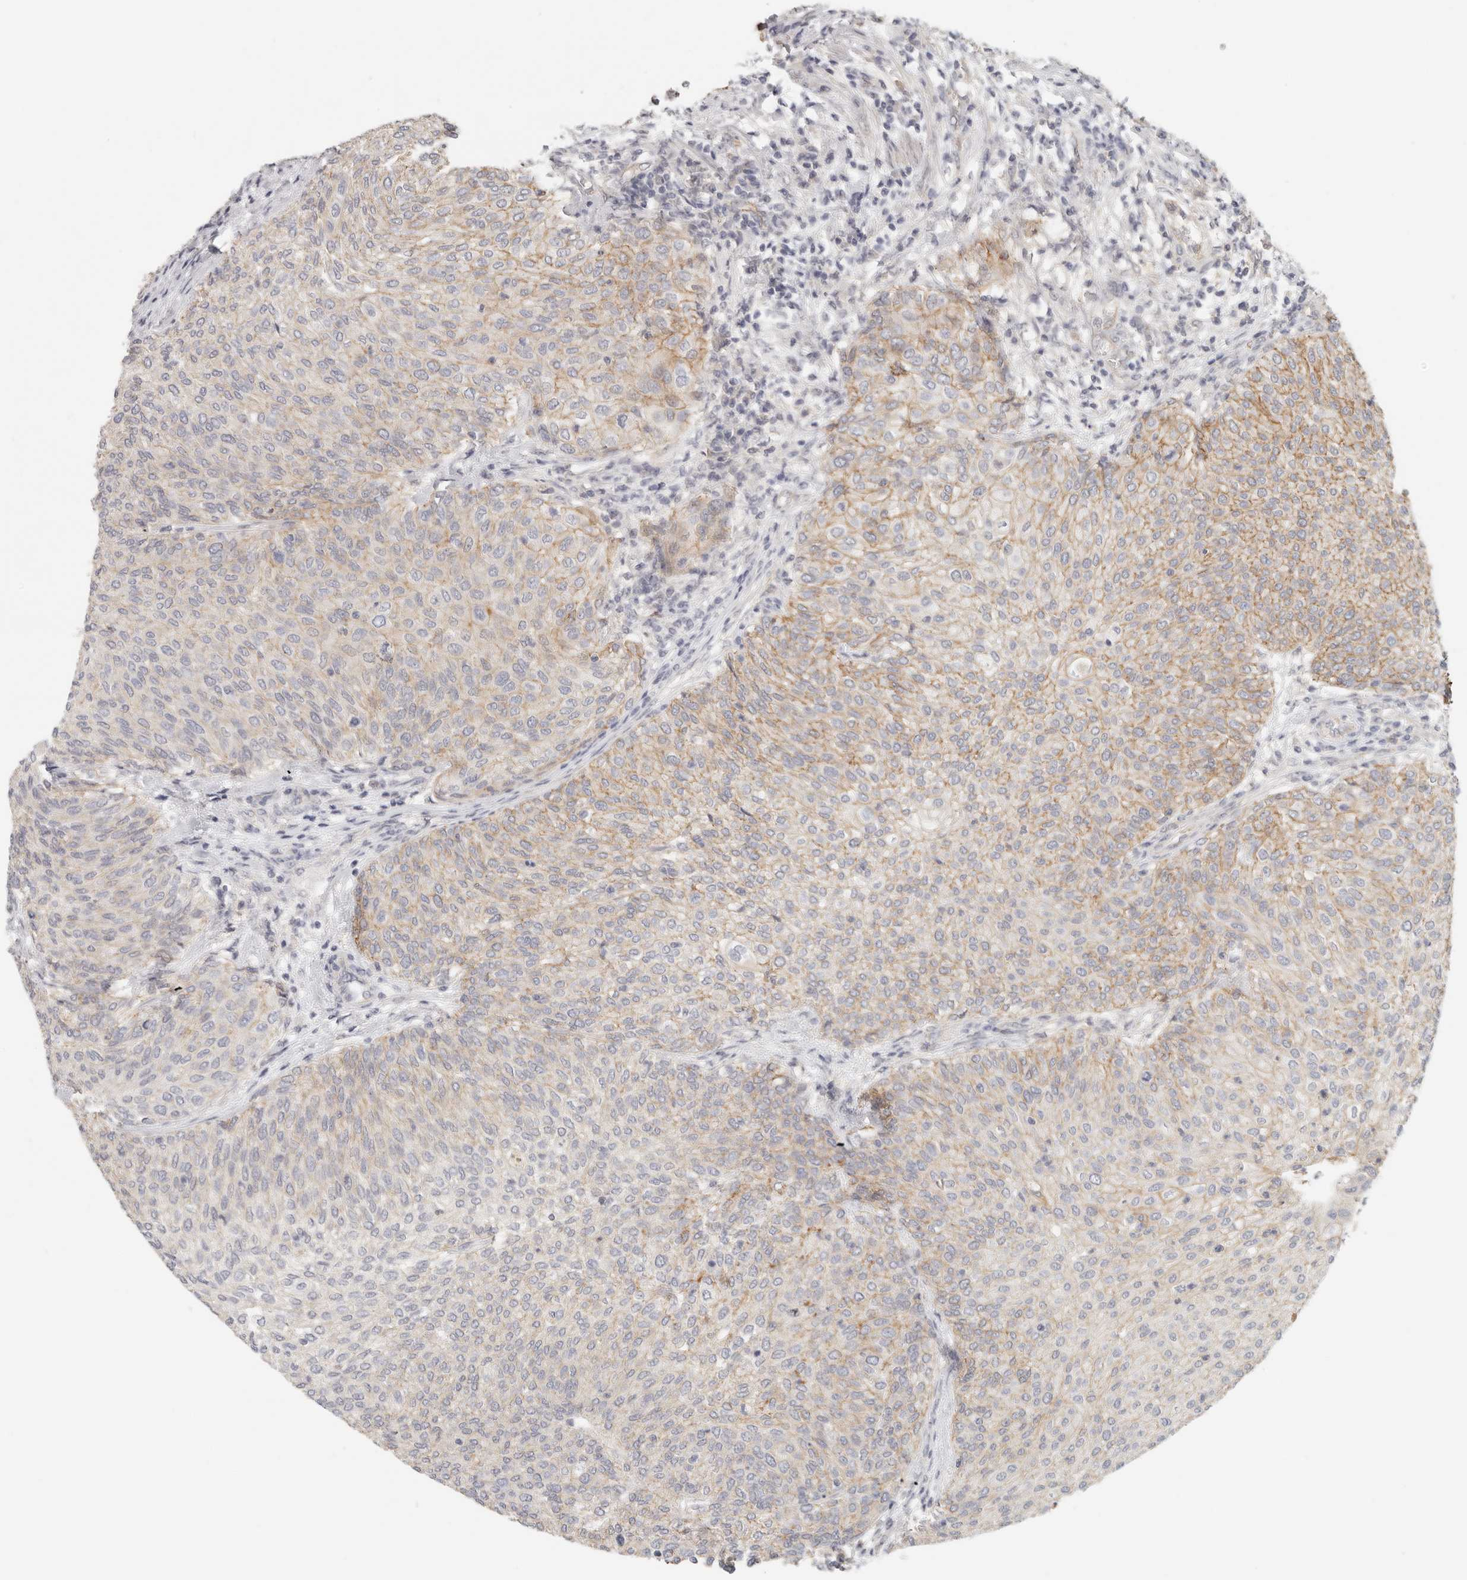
{"staining": {"intensity": "moderate", "quantity": "<25%", "location": "cytoplasmic/membranous"}, "tissue": "urothelial cancer", "cell_type": "Tumor cells", "image_type": "cancer", "snomed": [{"axis": "morphology", "description": "Urothelial carcinoma, Low grade"}, {"axis": "topography", "description": "Urinary bladder"}], "caption": "Immunohistochemical staining of human urothelial cancer exhibits low levels of moderate cytoplasmic/membranous protein positivity in approximately <25% of tumor cells.", "gene": "ANXA9", "patient": {"sex": "female", "age": 79}}